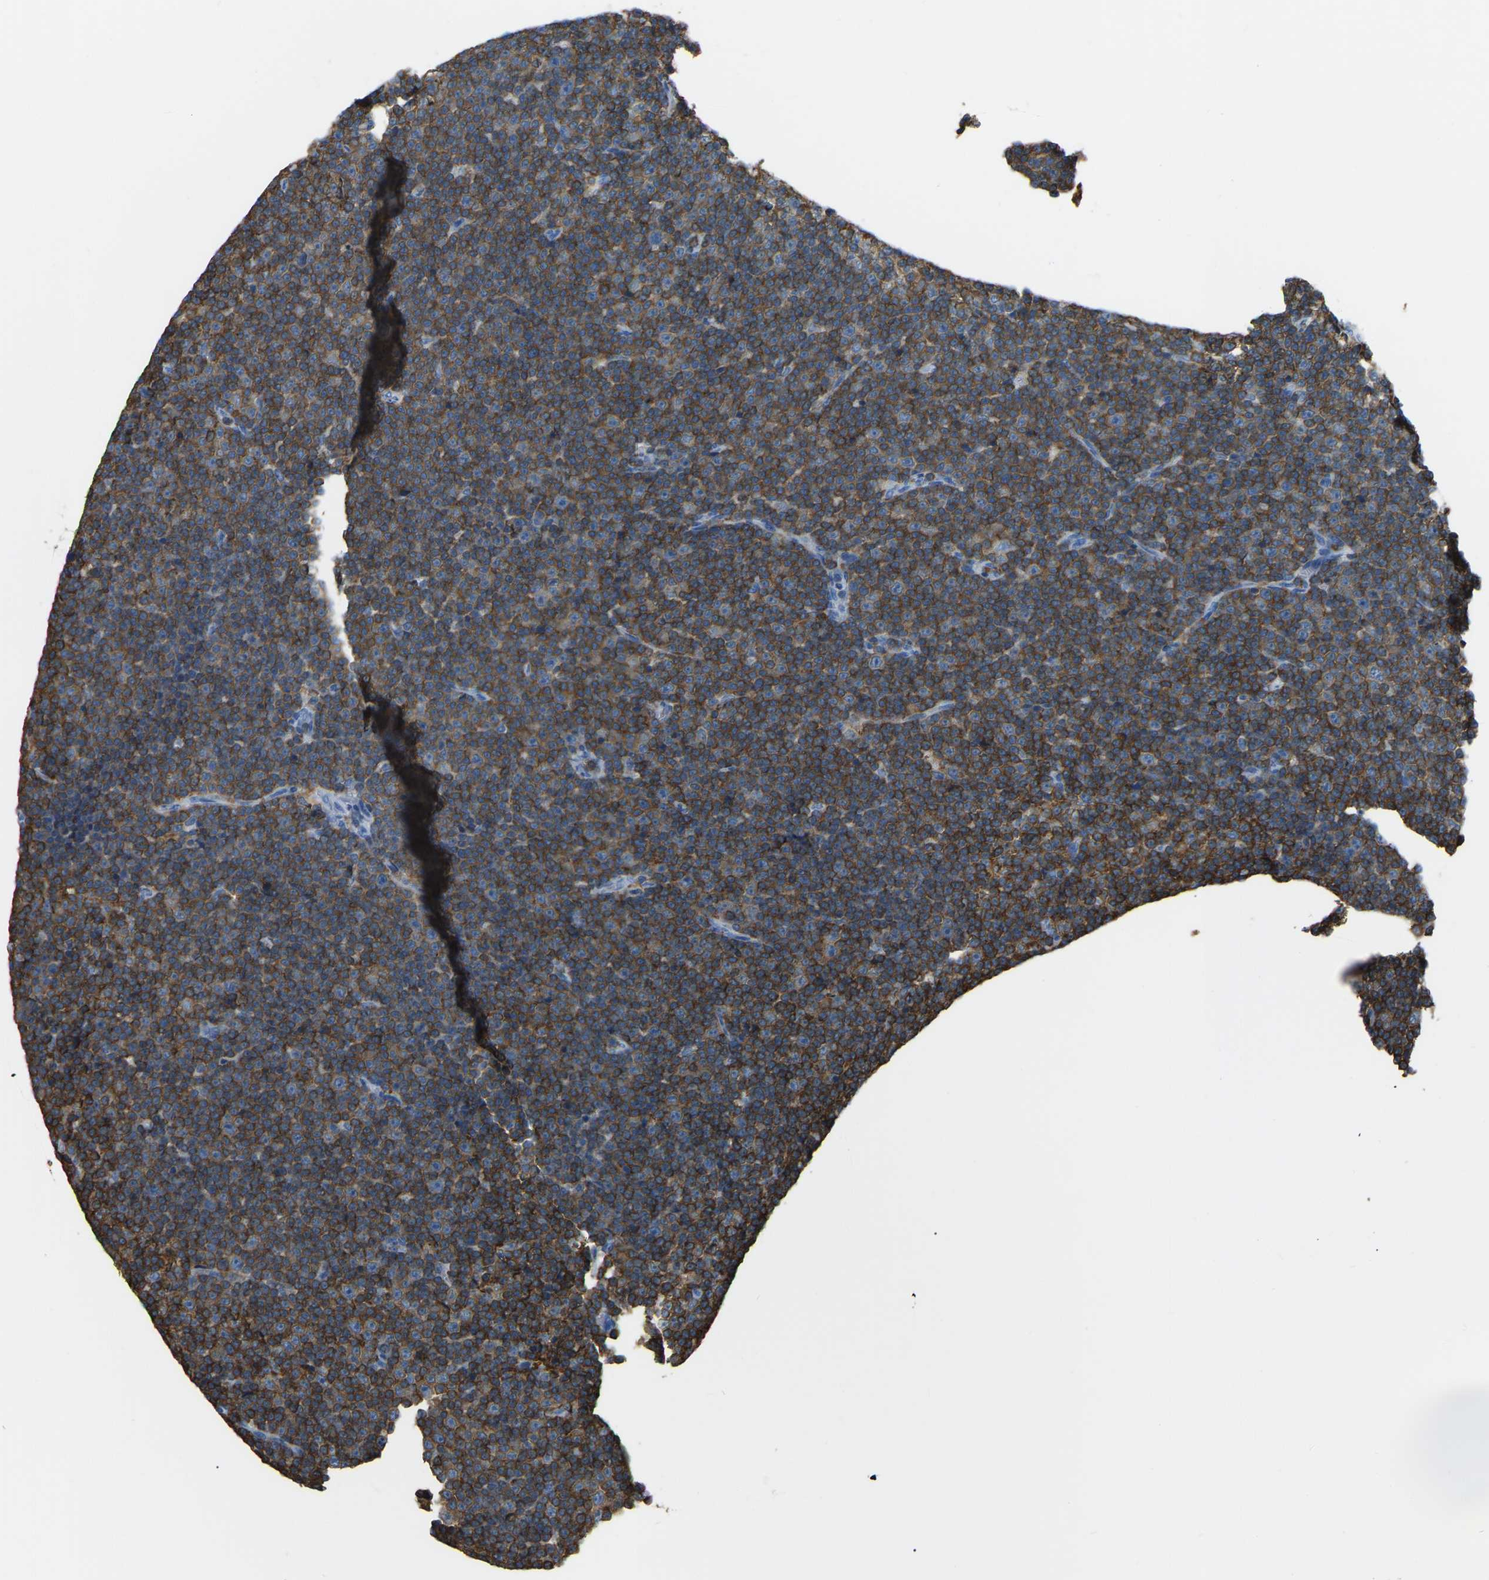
{"staining": {"intensity": "moderate", "quantity": ">75%", "location": "cytoplasmic/membranous"}, "tissue": "lymphoma", "cell_type": "Tumor cells", "image_type": "cancer", "snomed": [{"axis": "morphology", "description": "Malignant lymphoma, non-Hodgkin's type, Low grade"}, {"axis": "topography", "description": "Lymph node"}], "caption": "Lymphoma tissue shows moderate cytoplasmic/membranous positivity in about >75% of tumor cells", "gene": "ARHGAP45", "patient": {"sex": "female", "age": 67}}